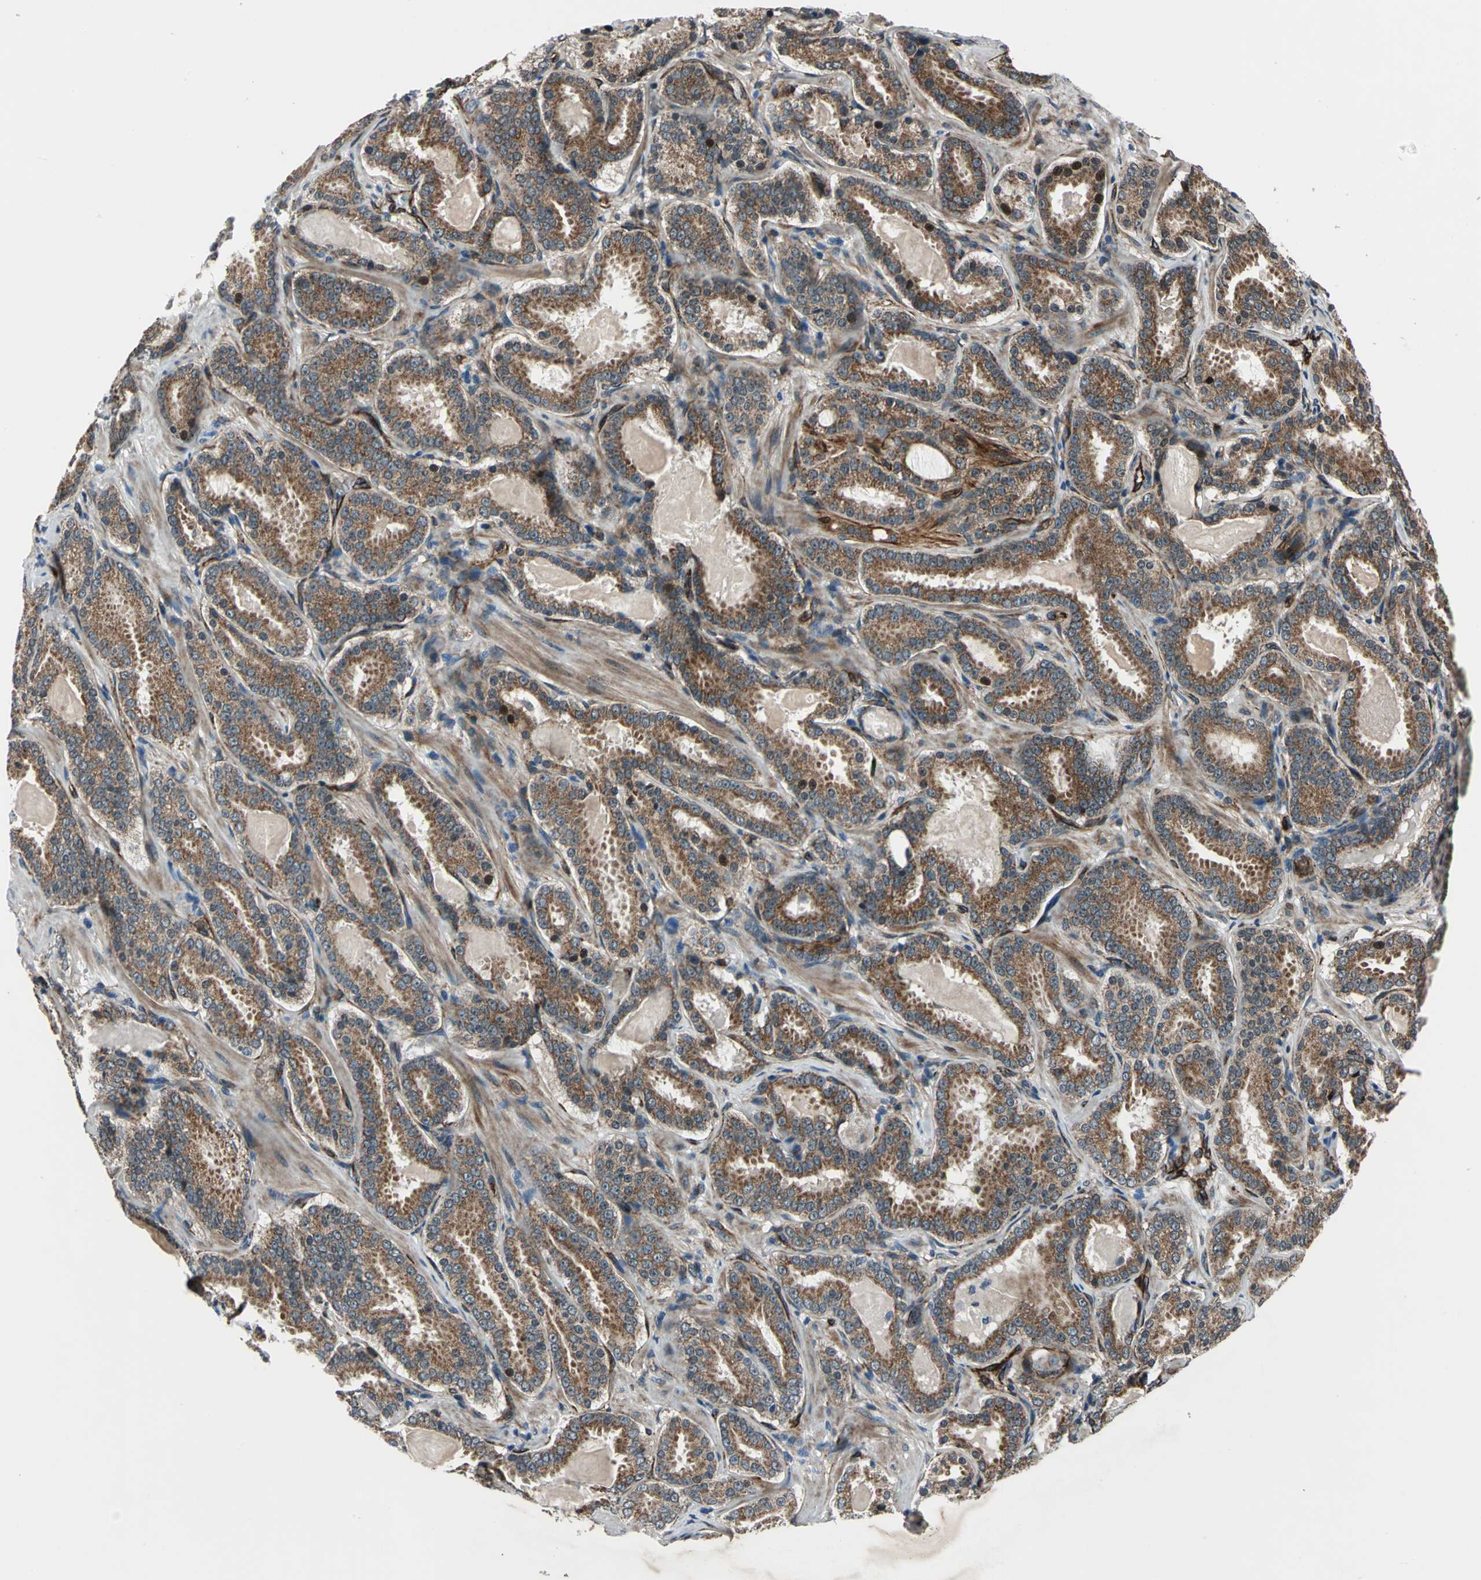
{"staining": {"intensity": "strong", "quantity": ">75%", "location": "cytoplasmic/membranous"}, "tissue": "prostate cancer", "cell_type": "Tumor cells", "image_type": "cancer", "snomed": [{"axis": "morphology", "description": "Adenocarcinoma, Low grade"}, {"axis": "topography", "description": "Prostate"}], "caption": "Immunohistochemistry (DAB (3,3'-diaminobenzidine)) staining of human prostate cancer (adenocarcinoma (low-grade)) demonstrates strong cytoplasmic/membranous protein expression in about >75% of tumor cells.", "gene": "EXD2", "patient": {"sex": "male", "age": 59}}